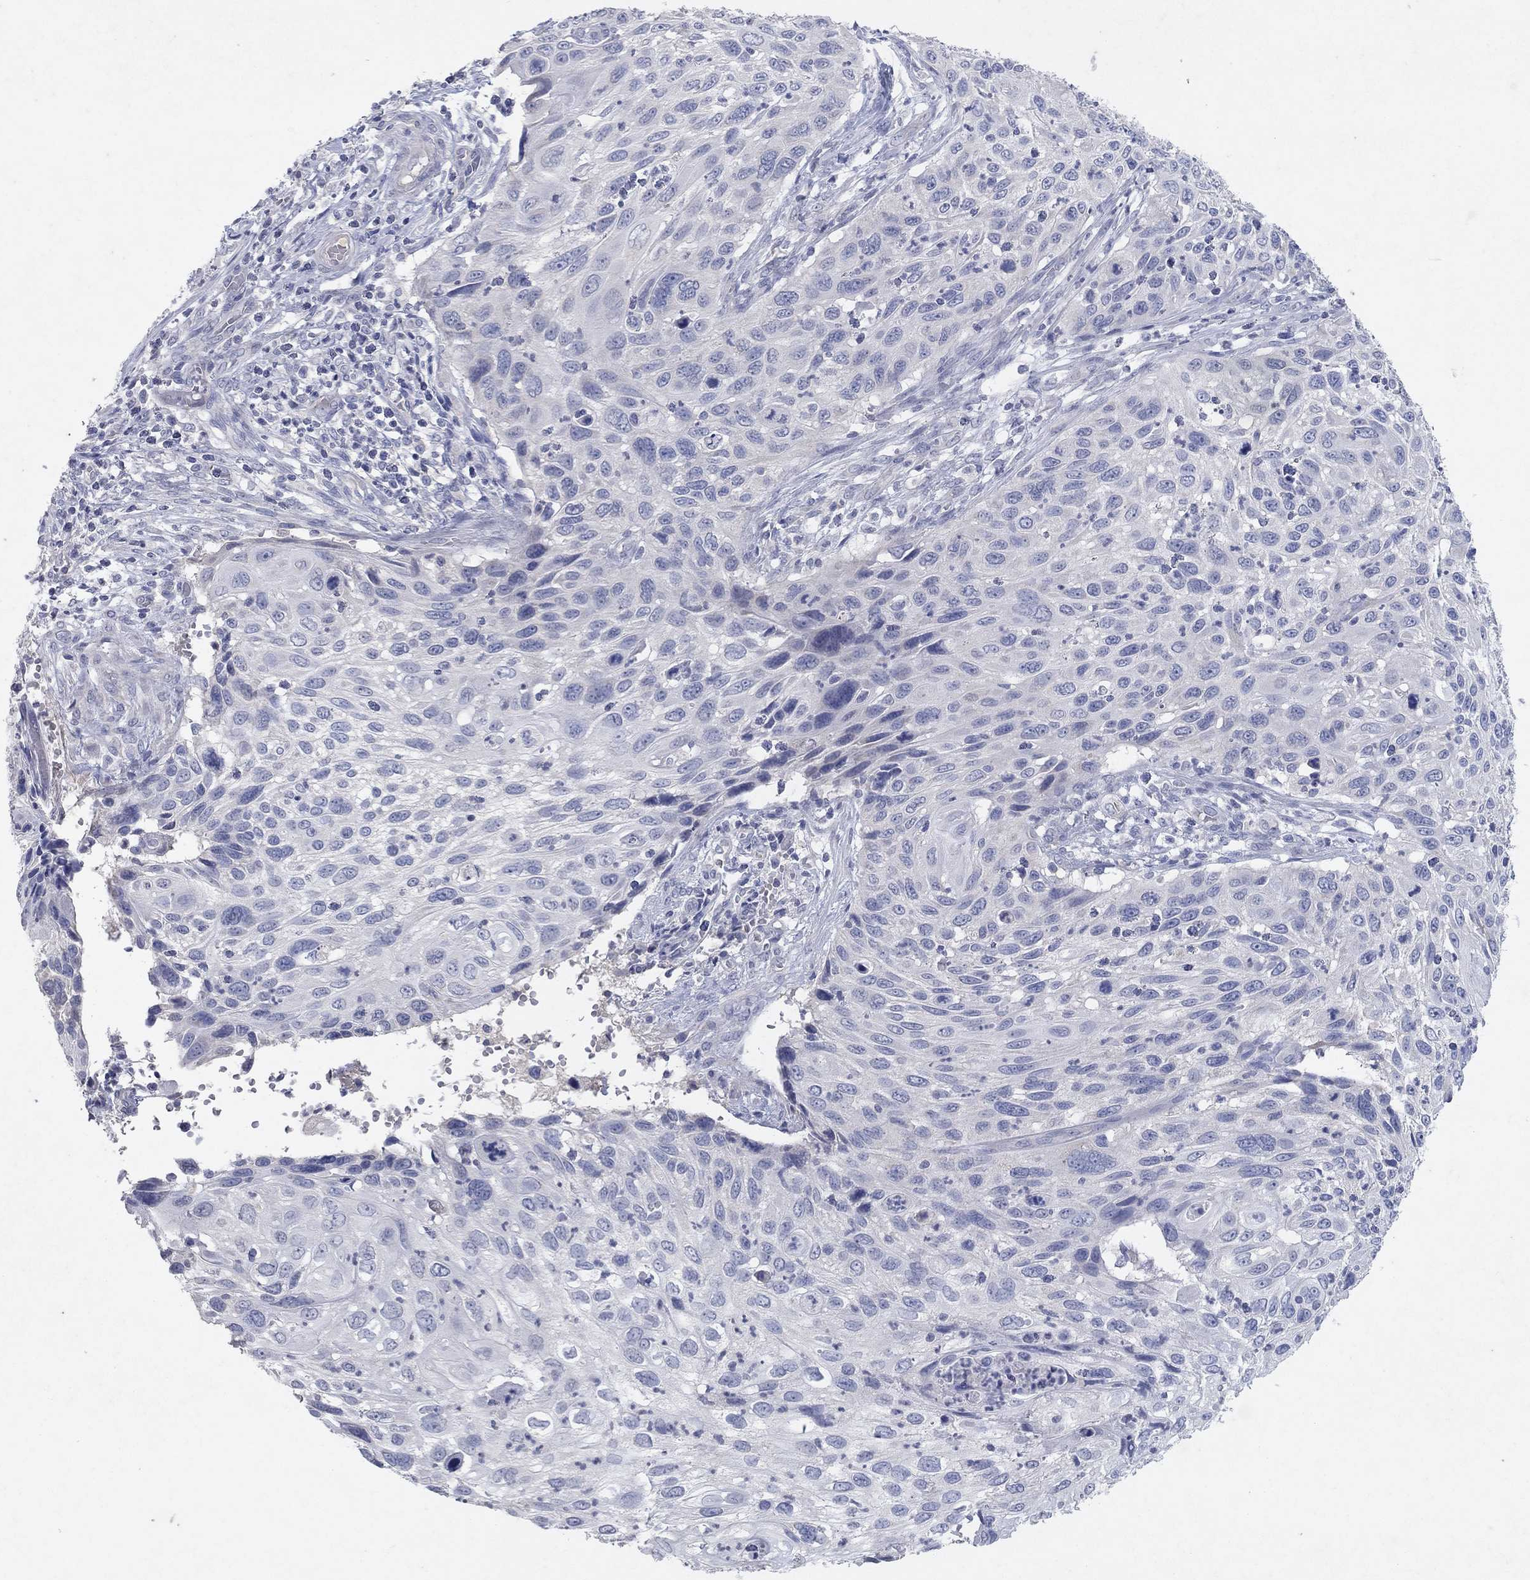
{"staining": {"intensity": "negative", "quantity": "none", "location": "none"}, "tissue": "cervical cancer", "cell_type": "Tumor cells", "image_type": "cancer", "snomed": [{"axis": "morphology", "description": "Squamous cell carcinoma, NOS"}, {"axis": "topography", "description": "Cervix"}], "caption": "This is an IHC photomicrograph of human cervical cancer (squamous cell carcinoma). There is no staining in tumor cells.", "gene": "KRT40", "patient": {"sex": "female", "age": 70}}